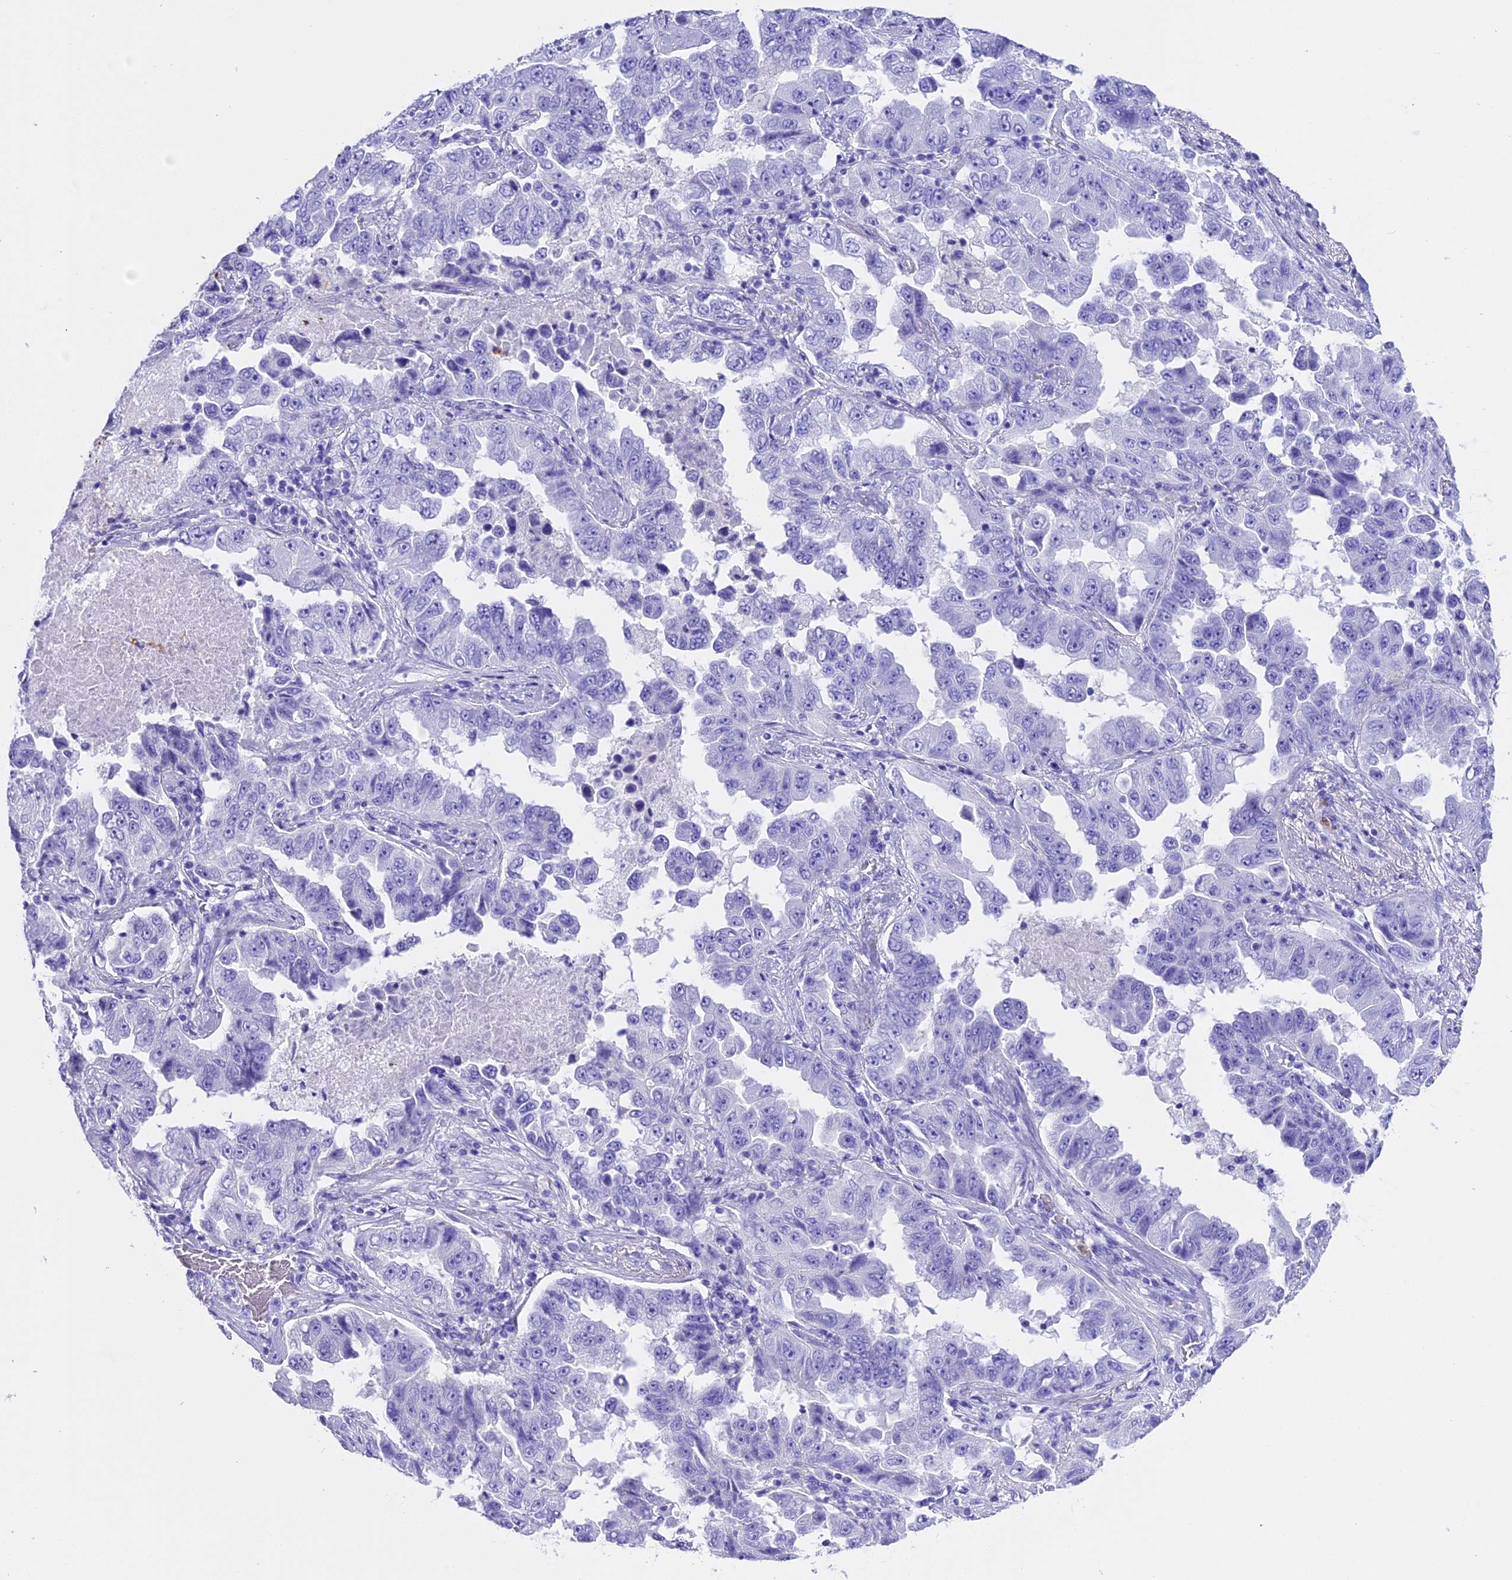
{"staining": {"intensity": "negative", "quantity": "none", "location": "none"}, "tissue": "lung cancer", "cell_type": "Tumor cells", "image_type": "cancer", "snomed": [{"axis": "morphology", "description": "Adenocarcinoma, NOS"}, {"axis": "topography", "description": "Lung"}], "caption": "Immunohistochemistry (IHC) micrograph of adenocarcinoma (lung) stained for a protein (brown), which displays no expression in tumor cells. Nuclei are stained in blue.", "gene": "CLC", "patient": {"sex": "female", "age": 51}}